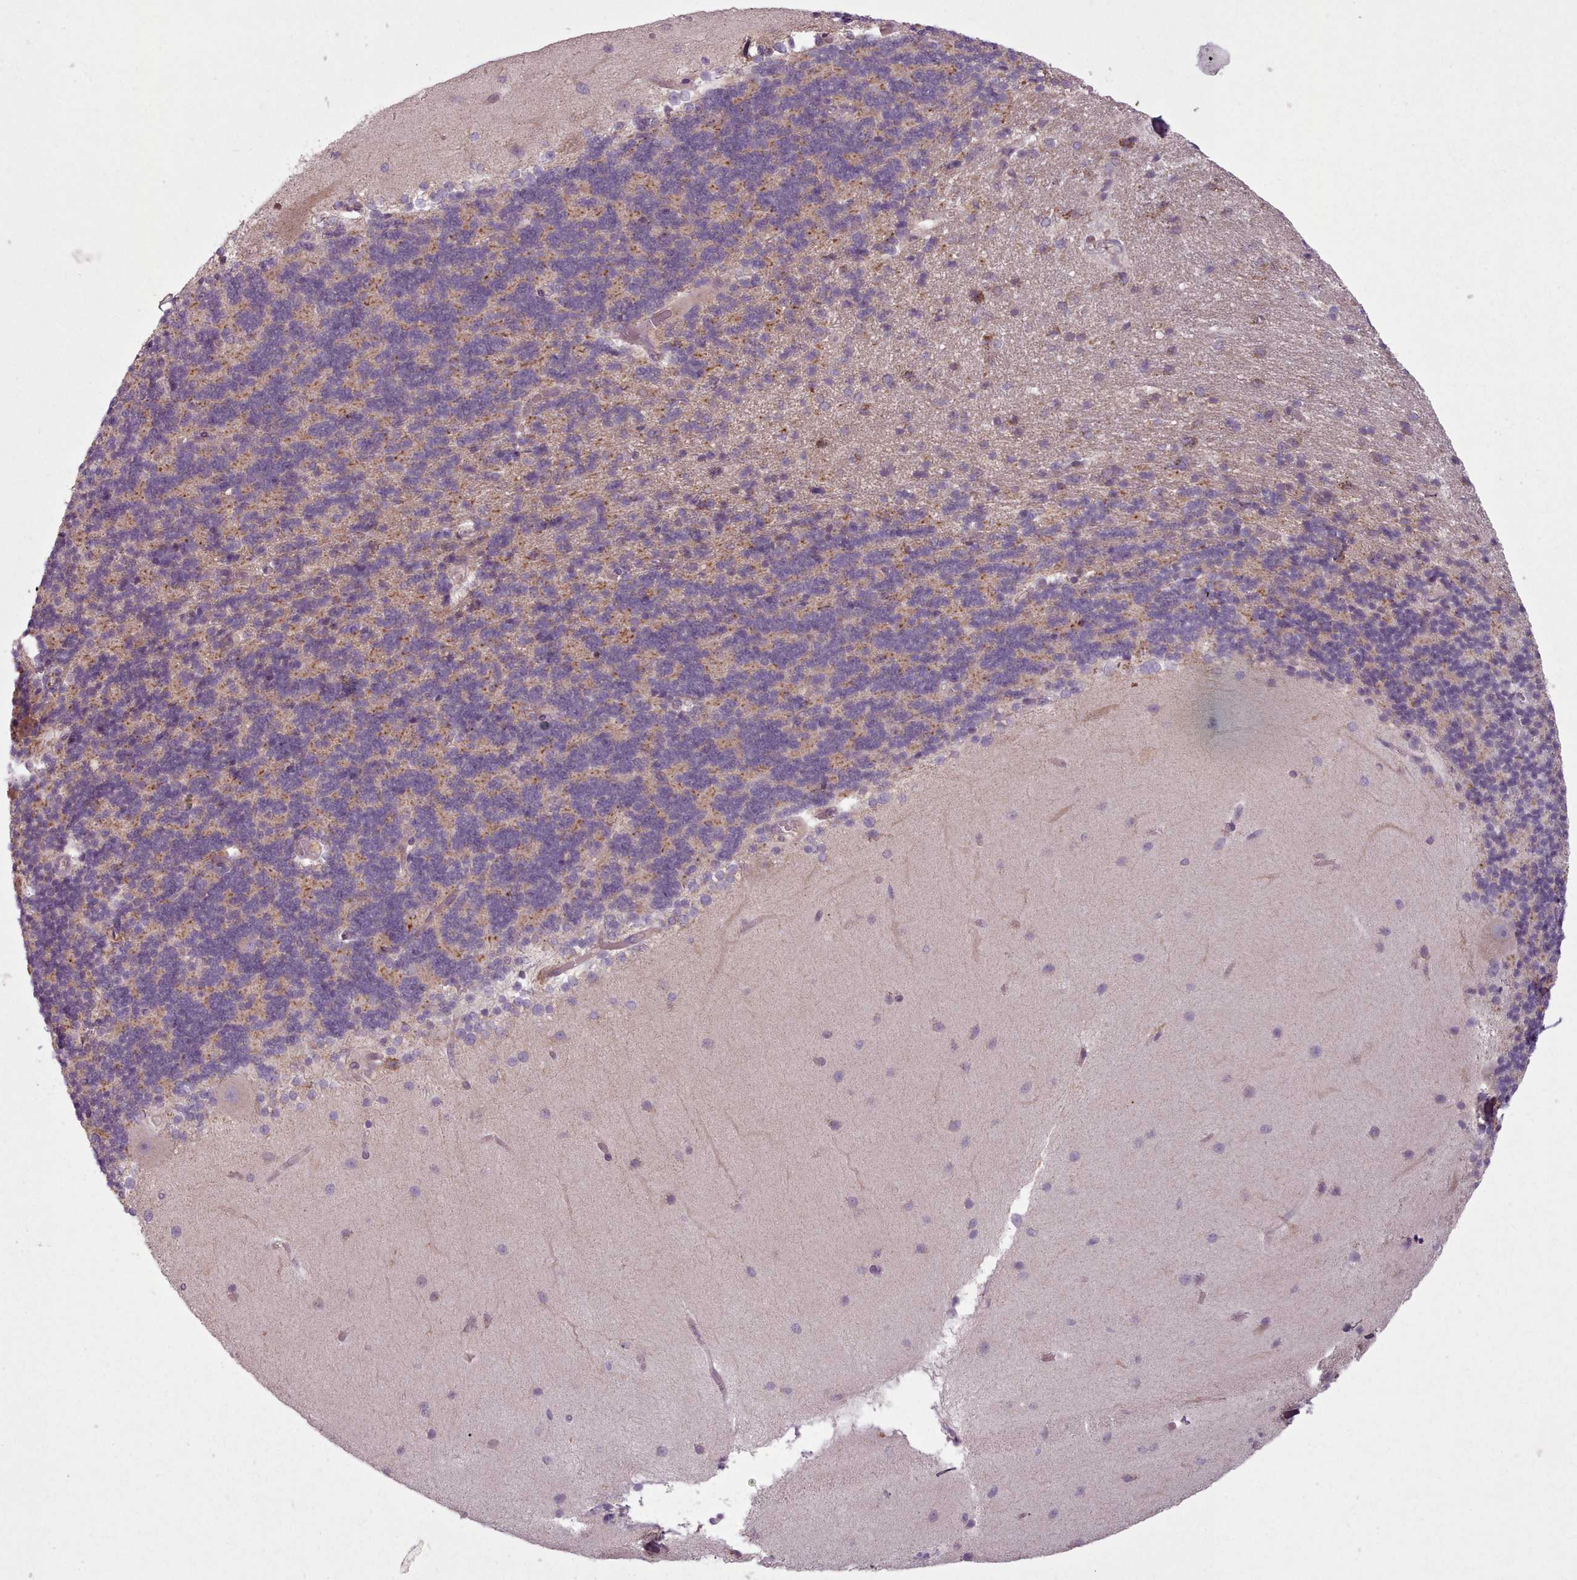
{"staining": {"intensity": "weak", "quantity": "<25%", "location": "cytoplasmic/membranous"}, "tissue": "cerebellum", "cell_type": "Cells in granular layer", "image_type": "normal", "snomed": [{"axis": "morphology", "description": "Normal tissue, NOS"}, {"axis": "topography", "description": "Cerebellum"}], "caption": "The image displays no significant staining in cells in granular layer of cerebellum. (DAB immunohistochemistry (IHC), high magnification).", "gene": "LAPTM5", "patient": {"sex": "female", "age": 54}}